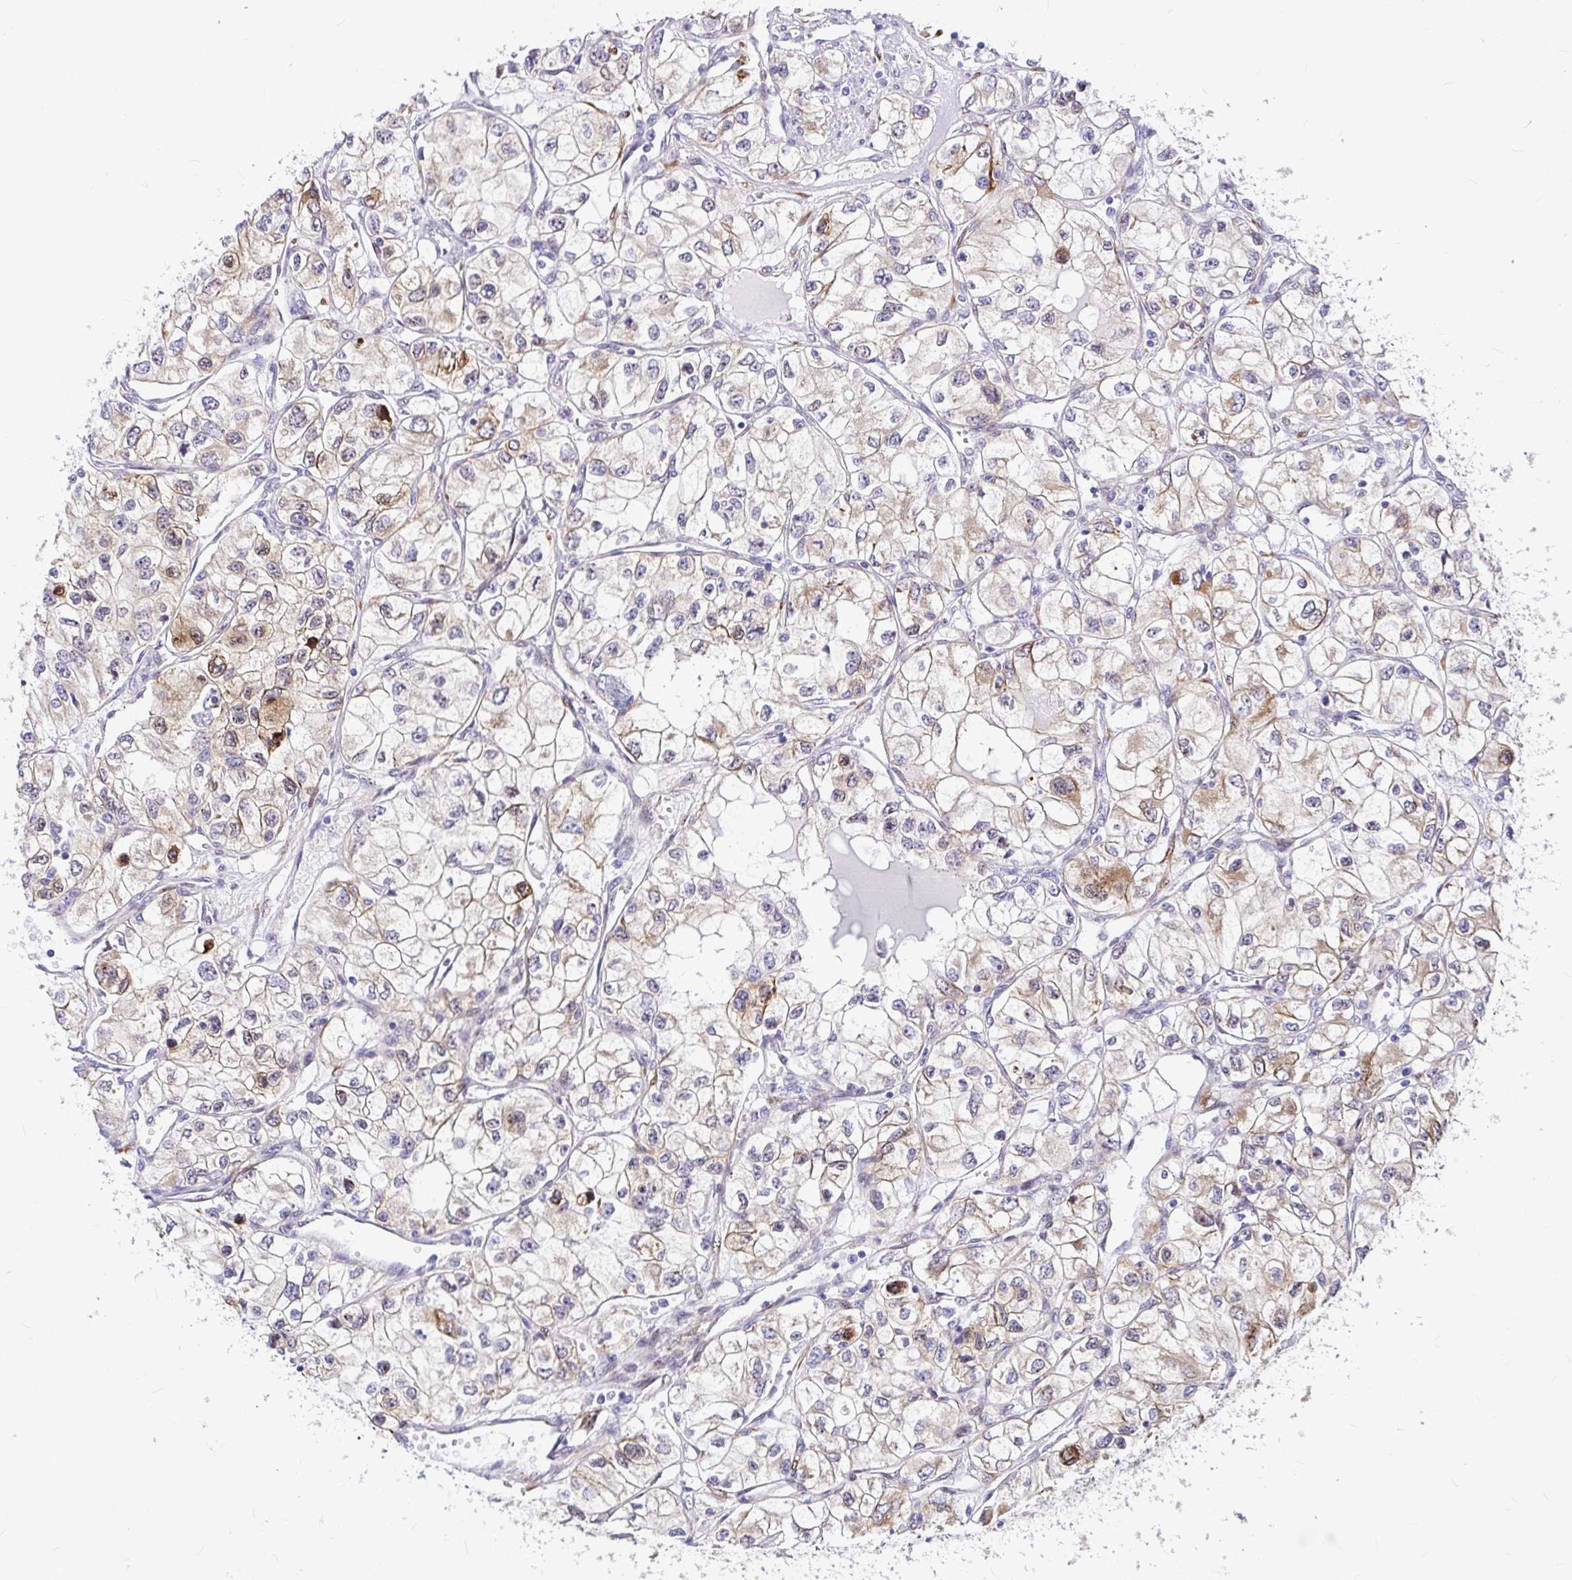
{"staining": {"intensity": "weak", "quantity": "25%-75%", "location": "cytoplasmic/membranous"}, "tissue": "renal cancer", "cell_type": "Tumor cells", "image_type": "cancer", "snomed": [{"axis": "morphology", "description": "Adenocarcinoma, NOS"}, {"axis": "topography", "description": "Kidney"}], "caption": "Adenocarcinoma (renal) was stained to show a protein in brown. There is low levels of weak cytoplasmic/membranous positivity in approximately 25%-75% of tumor cells. Using DAB (3,3'-diaminobenzidine) (brown) and hematoxylin (blue) stains, captured at high magnification using brightfield microscopy.", "gene": "GABBR2", "patient": {"sex": "female", "age": 59}}